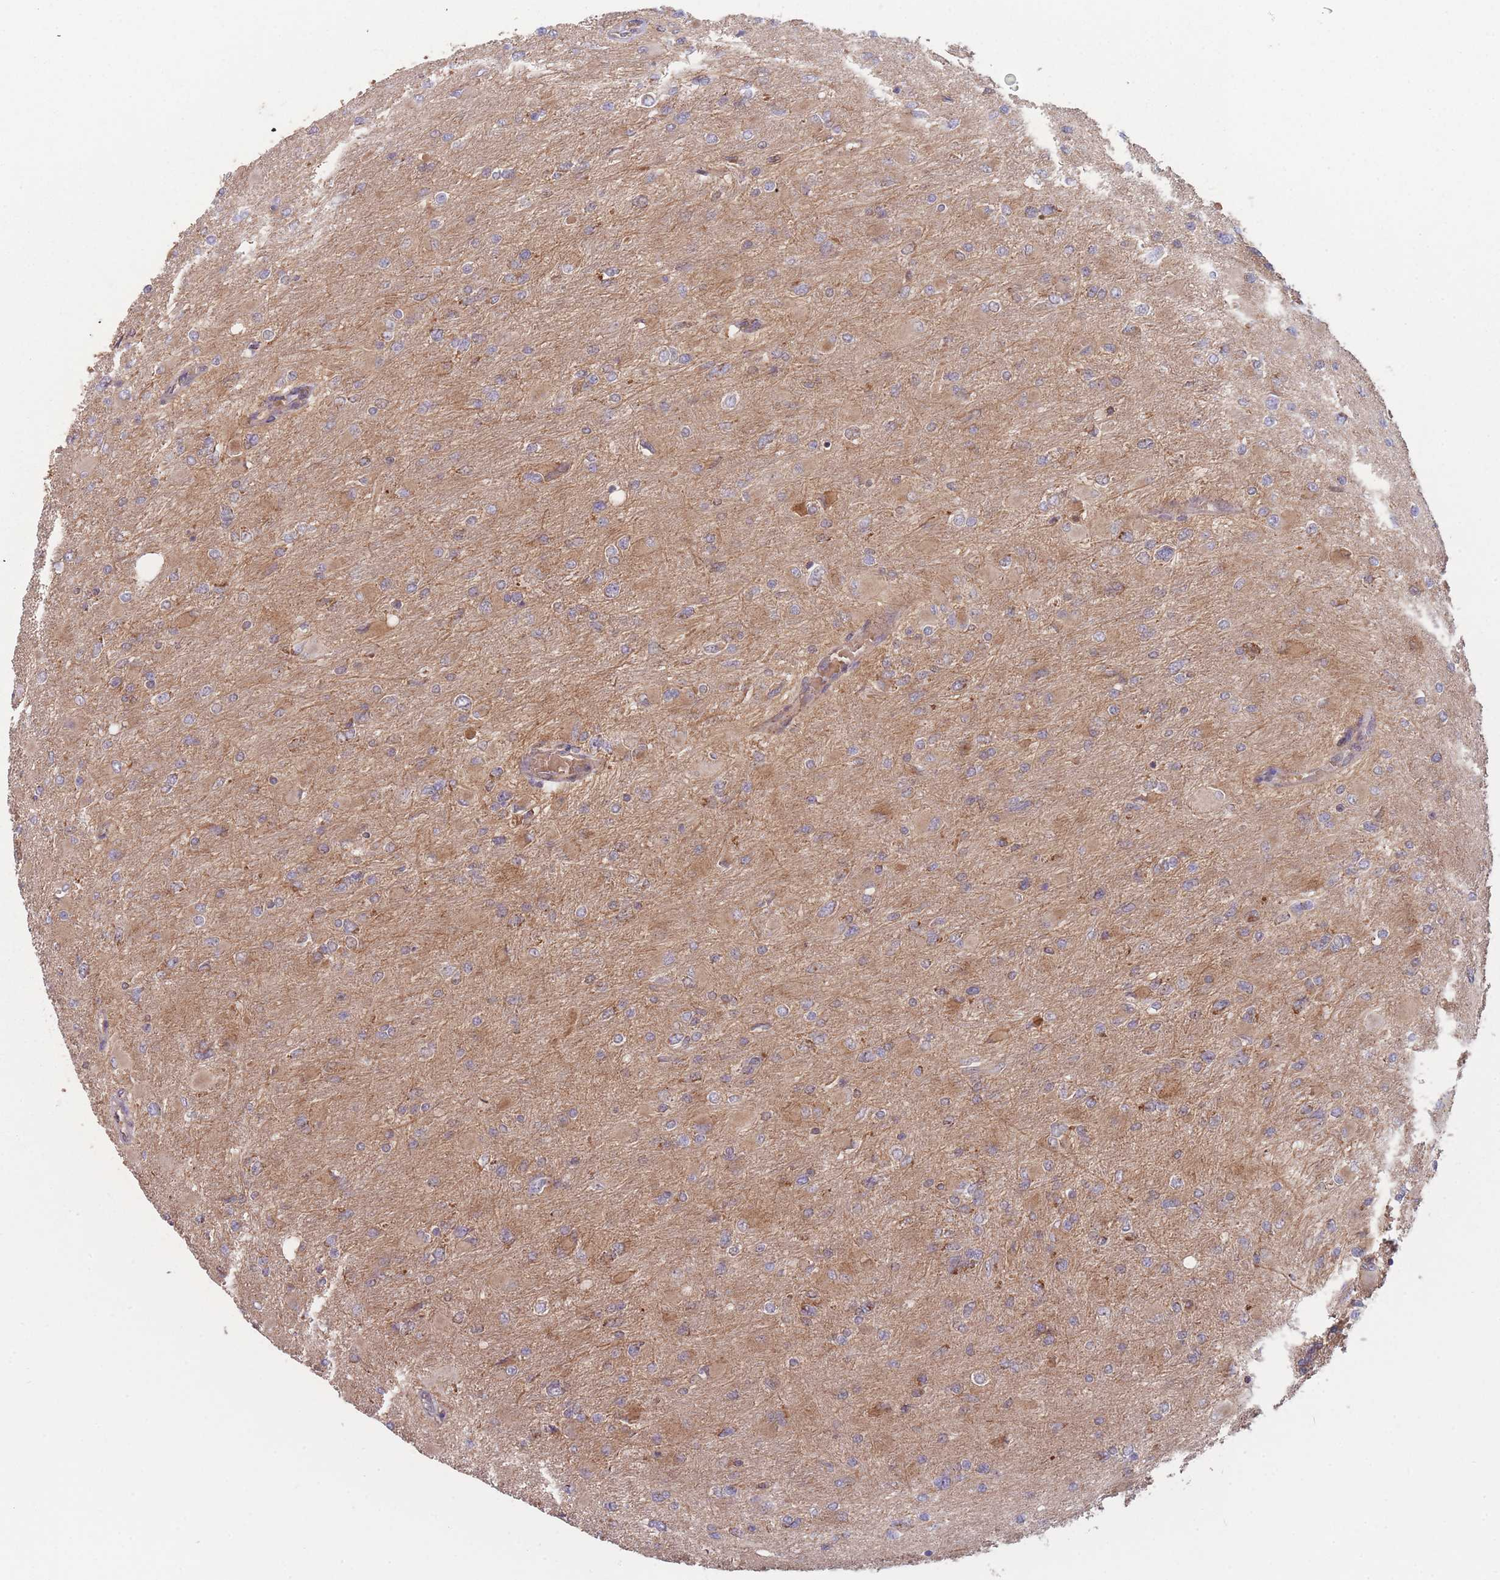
{"staining": {"intensity": "weak", "quantity": "<25%", "location": "cytoplasmic/membranous"}, "tissue": "glioma", "cell_type": "Tumor cells", "image_type": "cancer", "snomed": [{"axis": "morphology", "description": "Glioma, malignant, High grade"}, {"axis": "topography", "description": "Cerebral cortex"}], "caption": "Image shows no protein expression in tumor cells of glioma tissue.", "gene": "ATP5MG", "patient": {"sex": "female", "age": 36}}